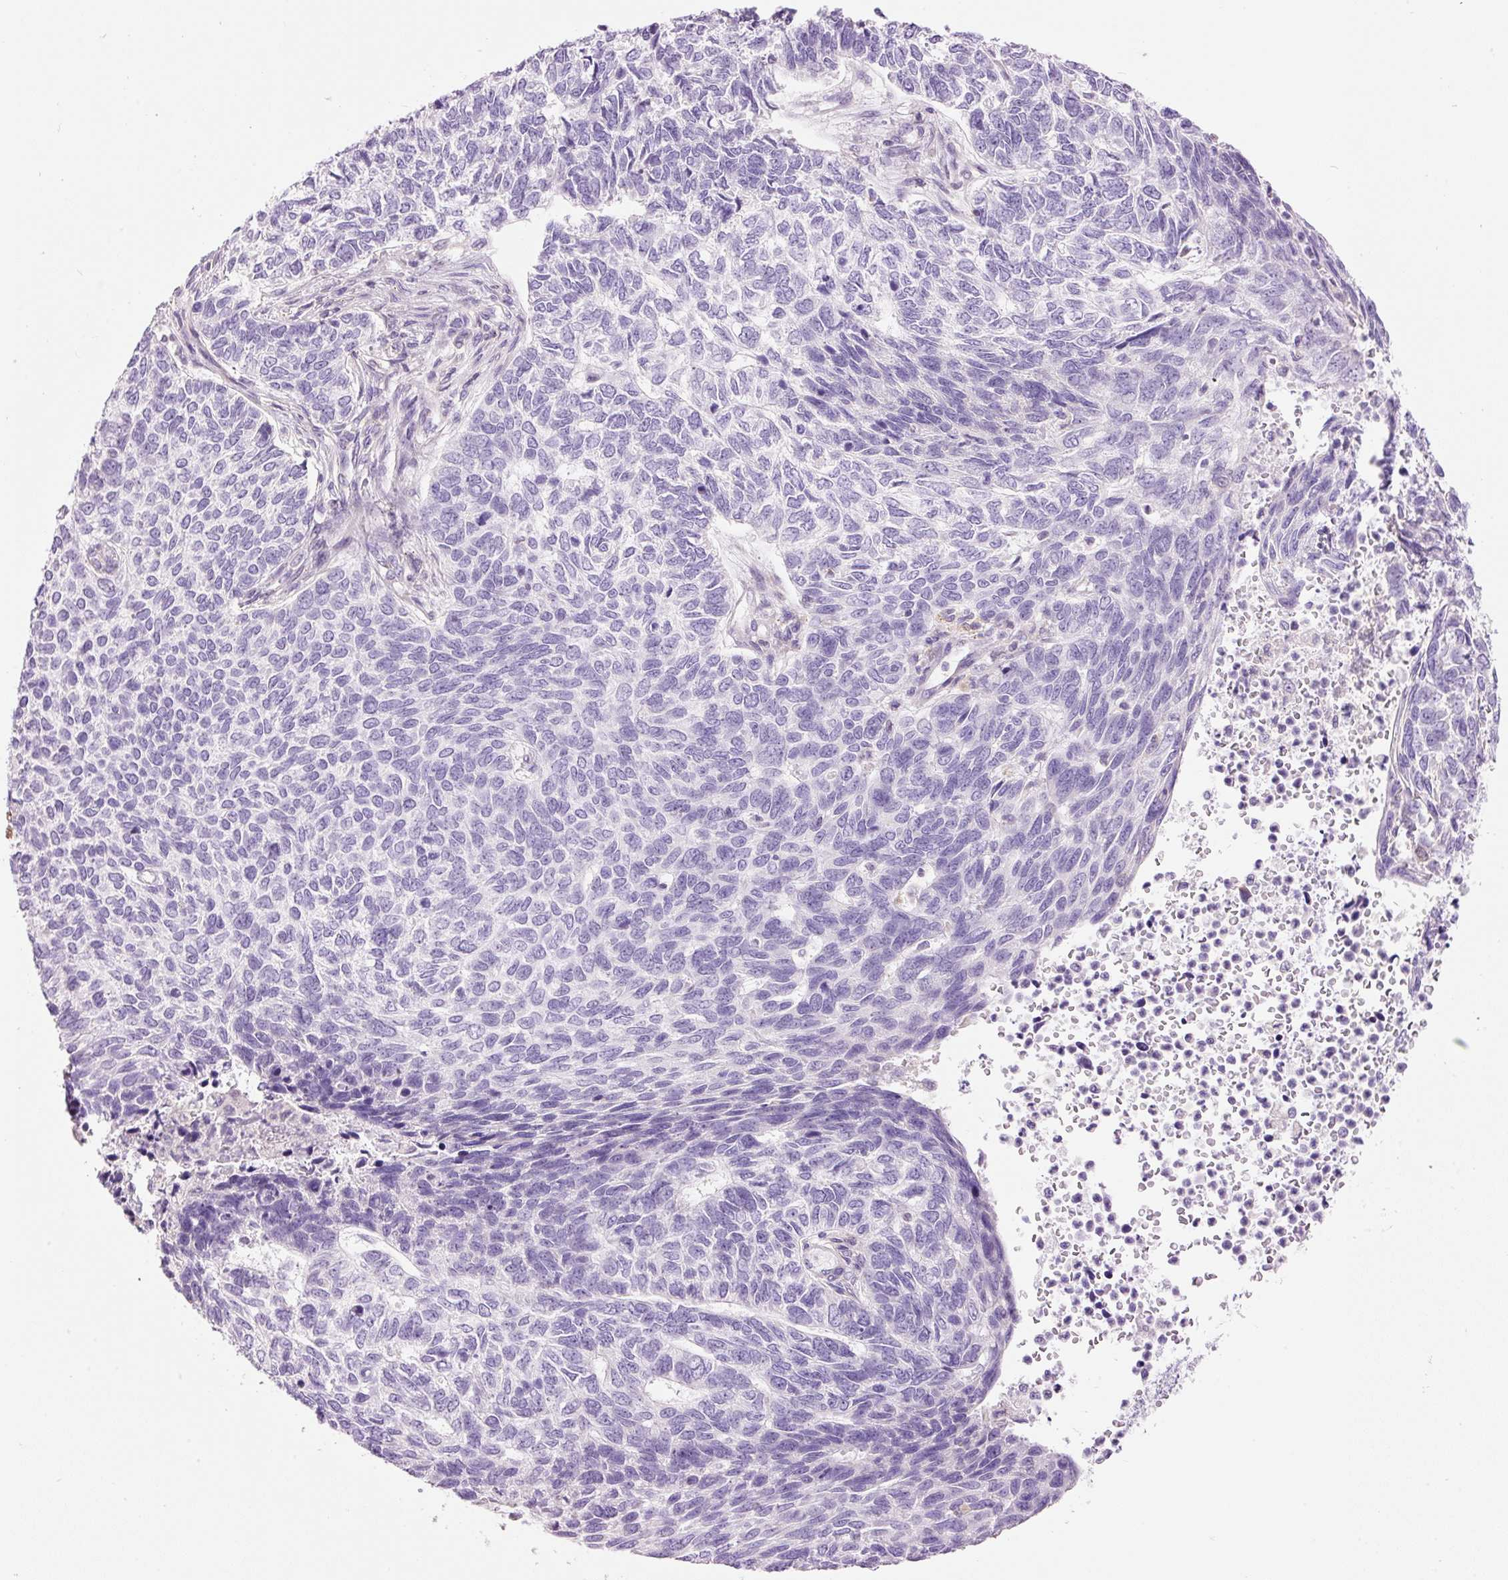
{"staining": {"intensity": "negative", "quantity": "none", "location": "none"}, "tissue": "skin cancer", "cell_type": "Tumor cells", "image_type": "cancer", "snomed": [{"axis": "morphology", "description": "Basal cell carcinoma"}, {"axis": "topography", "description": "Skin"}], "caption": "Immunohistochemistry (IHC) of basal cell carcinoma (skin) exhibits no positivity in tumor cells.", "gene": "DOK6", "patient": {"sex": "female", "age": 65}}